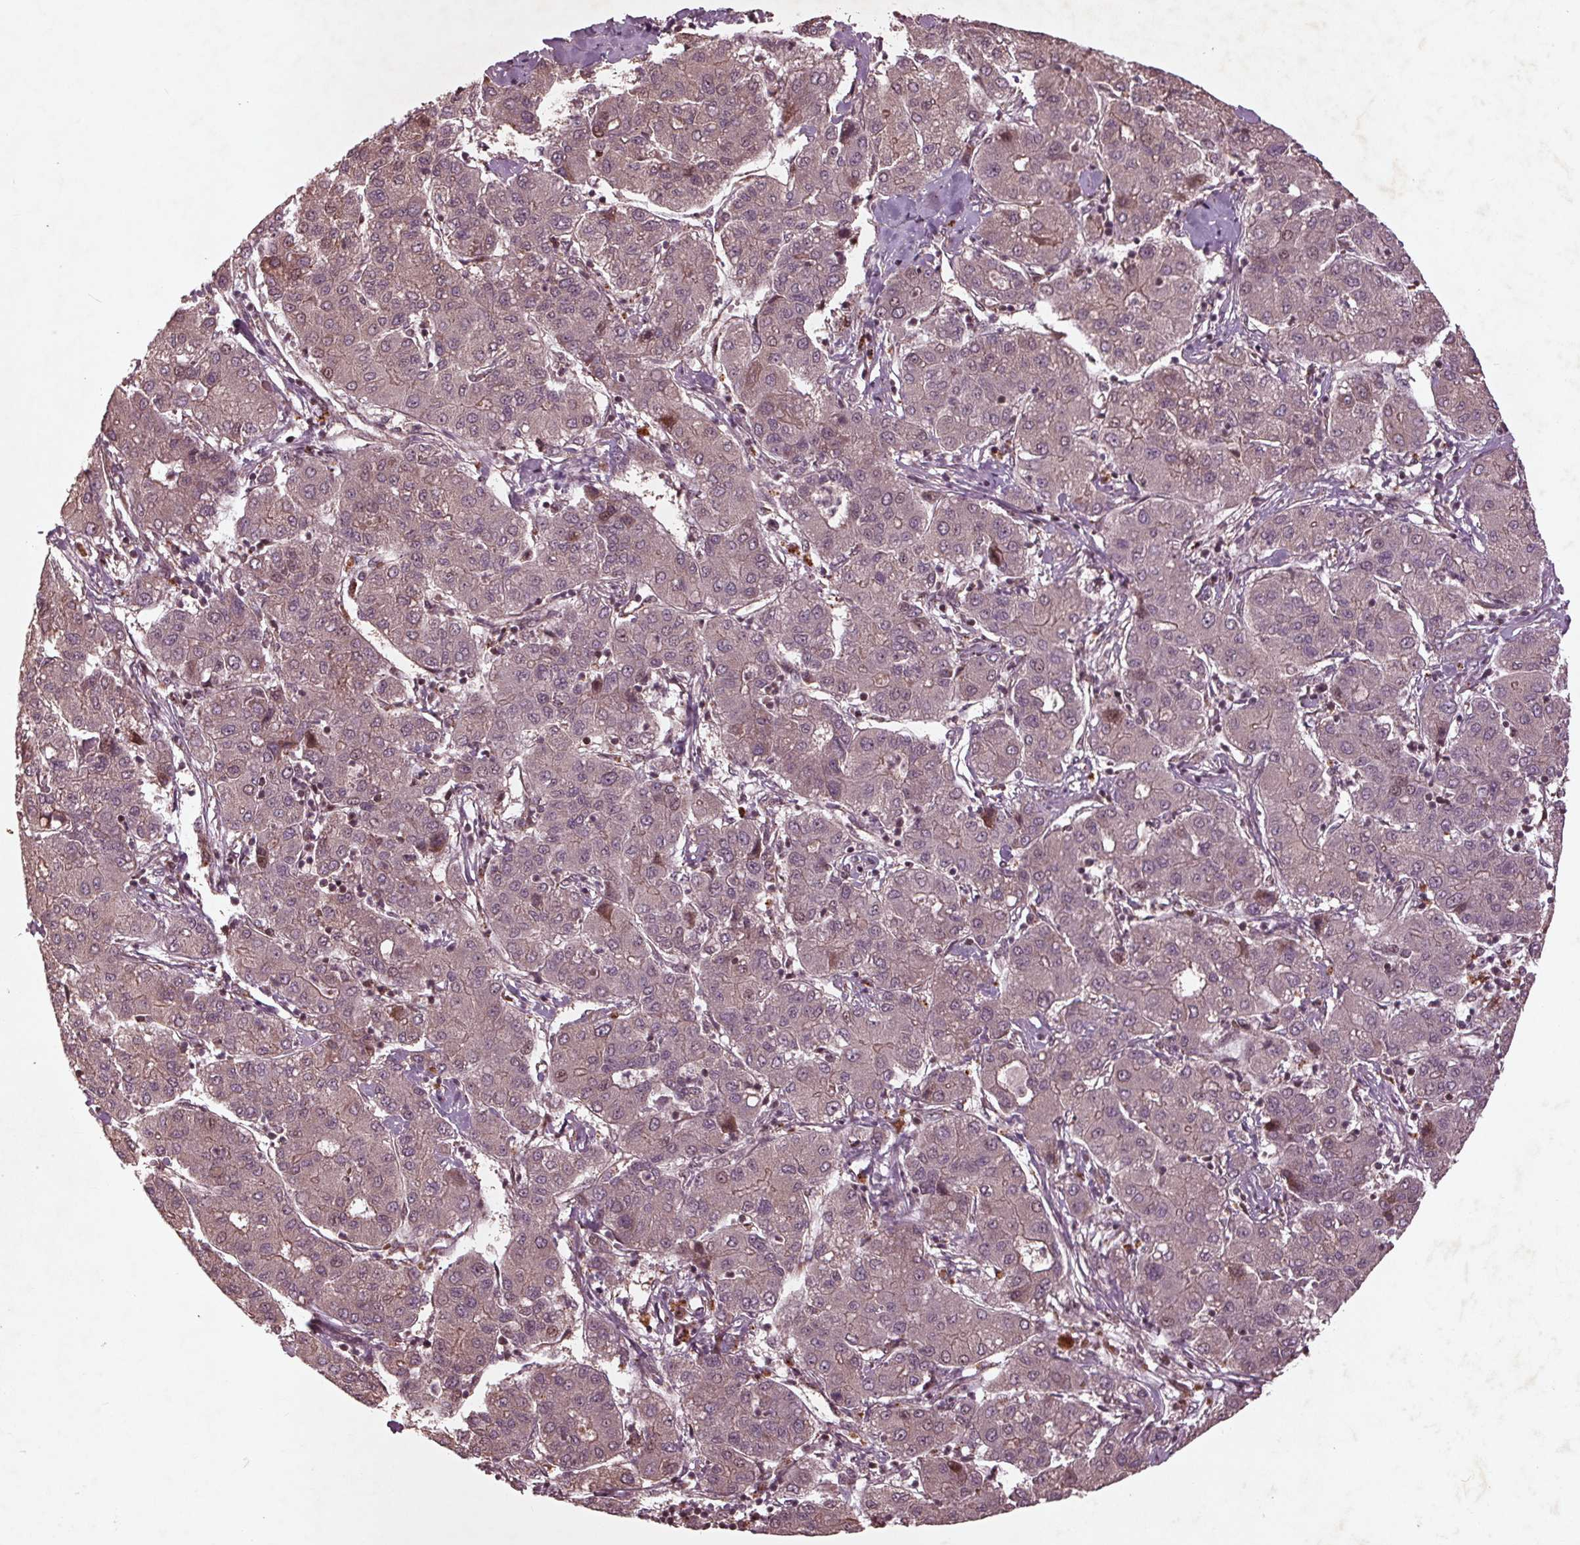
{"staining": {"intensity": "weak", "quantity": "<25%", "location": "nuclear"}, "tissue": "liver cancer", "cell_type": "Tumor cells", "image_type": "cancer", "snomed": [{"axis": "morphology", "description": "Carcinoma, Hepatocellular, NOS"}, {"axis": "topography", "description": "Liver"}], "caption": "This micrograph is of hepatocellular carcinoma (liver) stained with immunohistochemistry to label a protein in brown with the nuclei are counter-stained blue. There is no staining in tumor cells.", "gene": "CDKL4", "patient": {"sex": "male", "age": 65}}